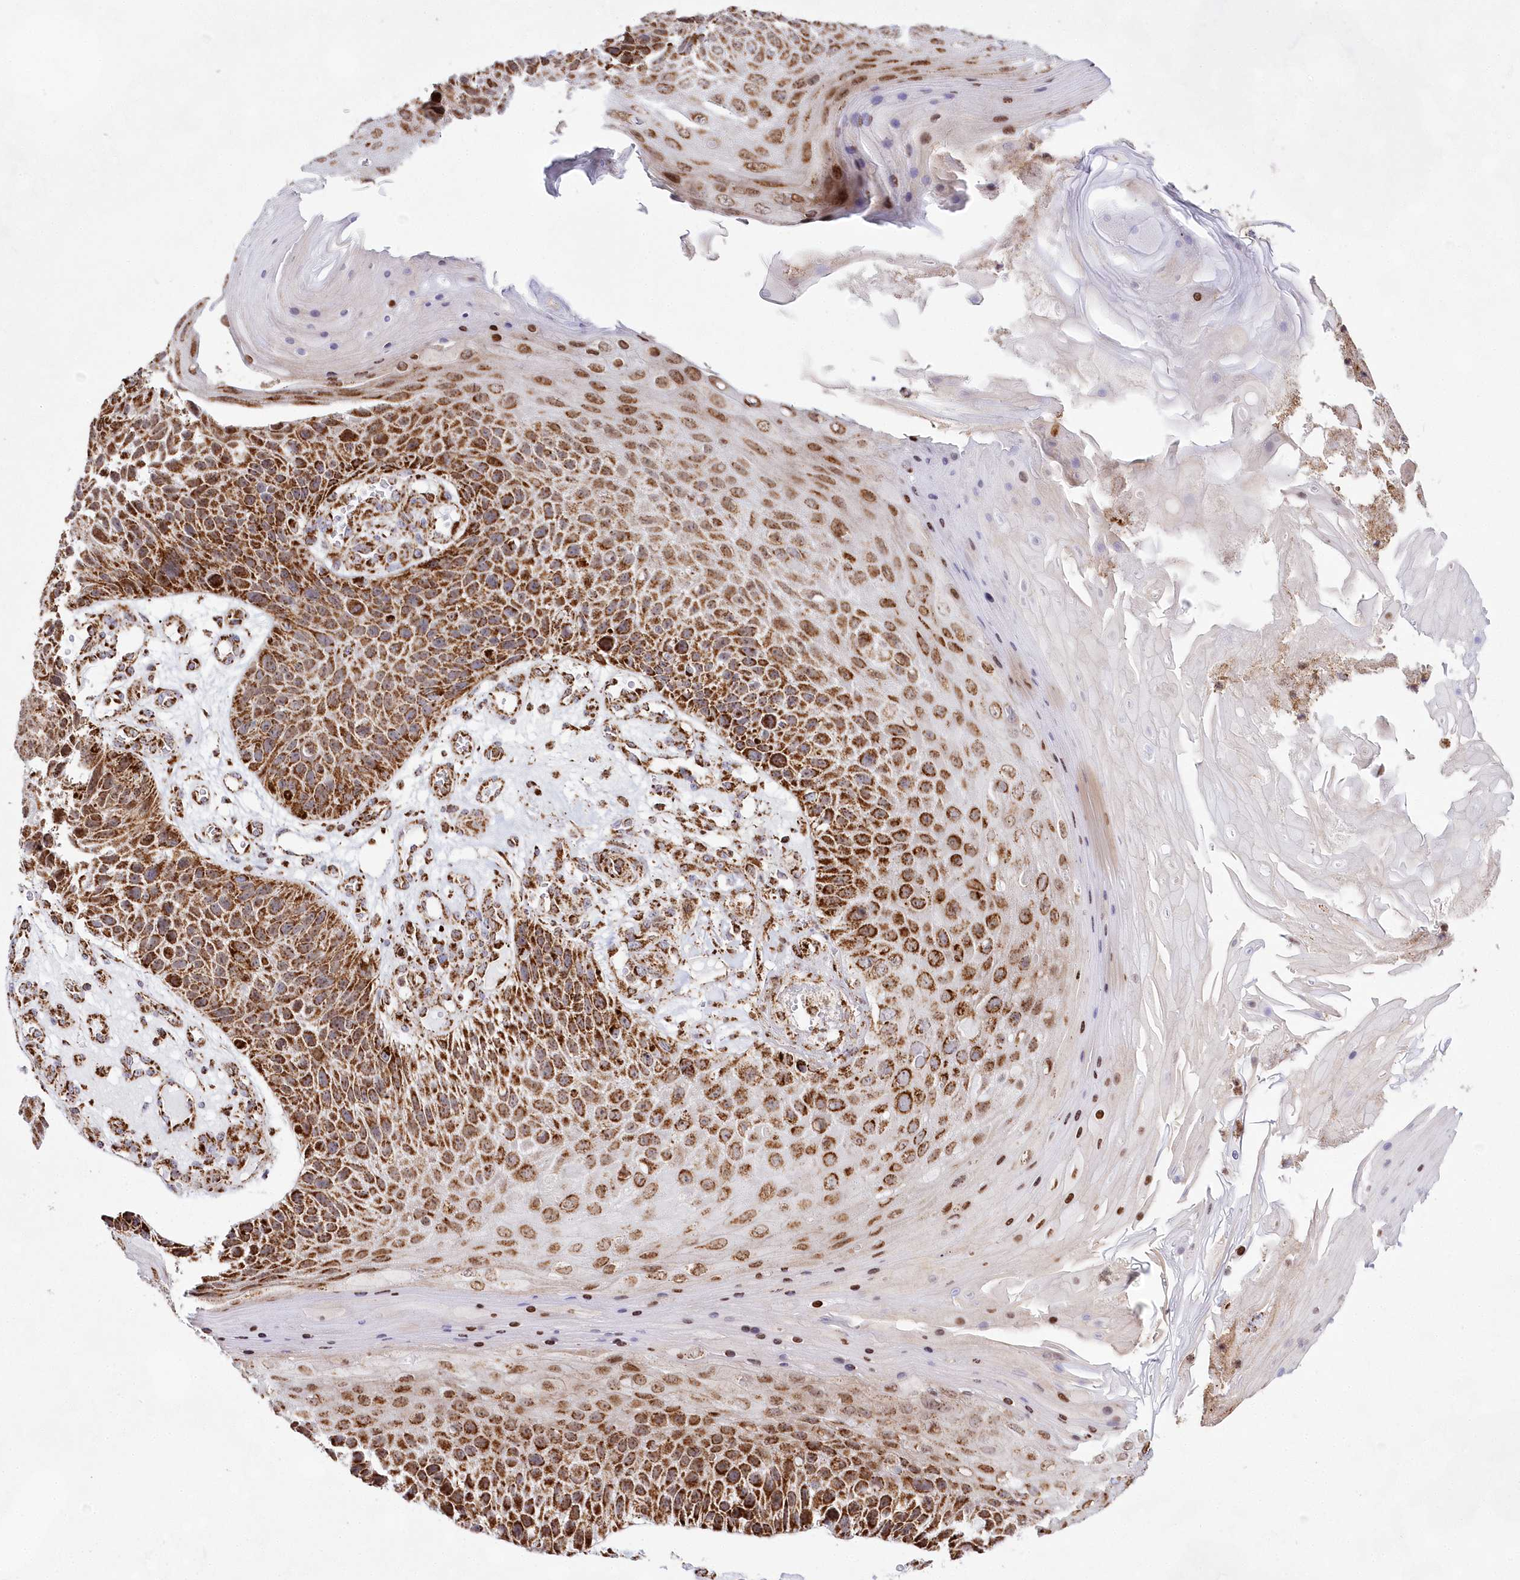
{"staining": {"intensity": "strong", "quantity": ">75%", "location": "cytoplasmic/membranous"}, "tissue": "skin cancer", "cell_type": "Tumor cells", "image_type": "cancer", "snomed": [{"axis": "morphology", "description": "Squamous cell carcinoma, NOS"}, {"axis": "topography", "description": "Skin"}], "caption": "High-power microscopy captured an IHC histopathology image of skin cancer (squamous cell carcinoma), revealing strong cytoplasmic/membranous positivity in approximately >75% of tumor cells.", "gene": "HADHB", "patient": {"sex": "female", "age": 88}}